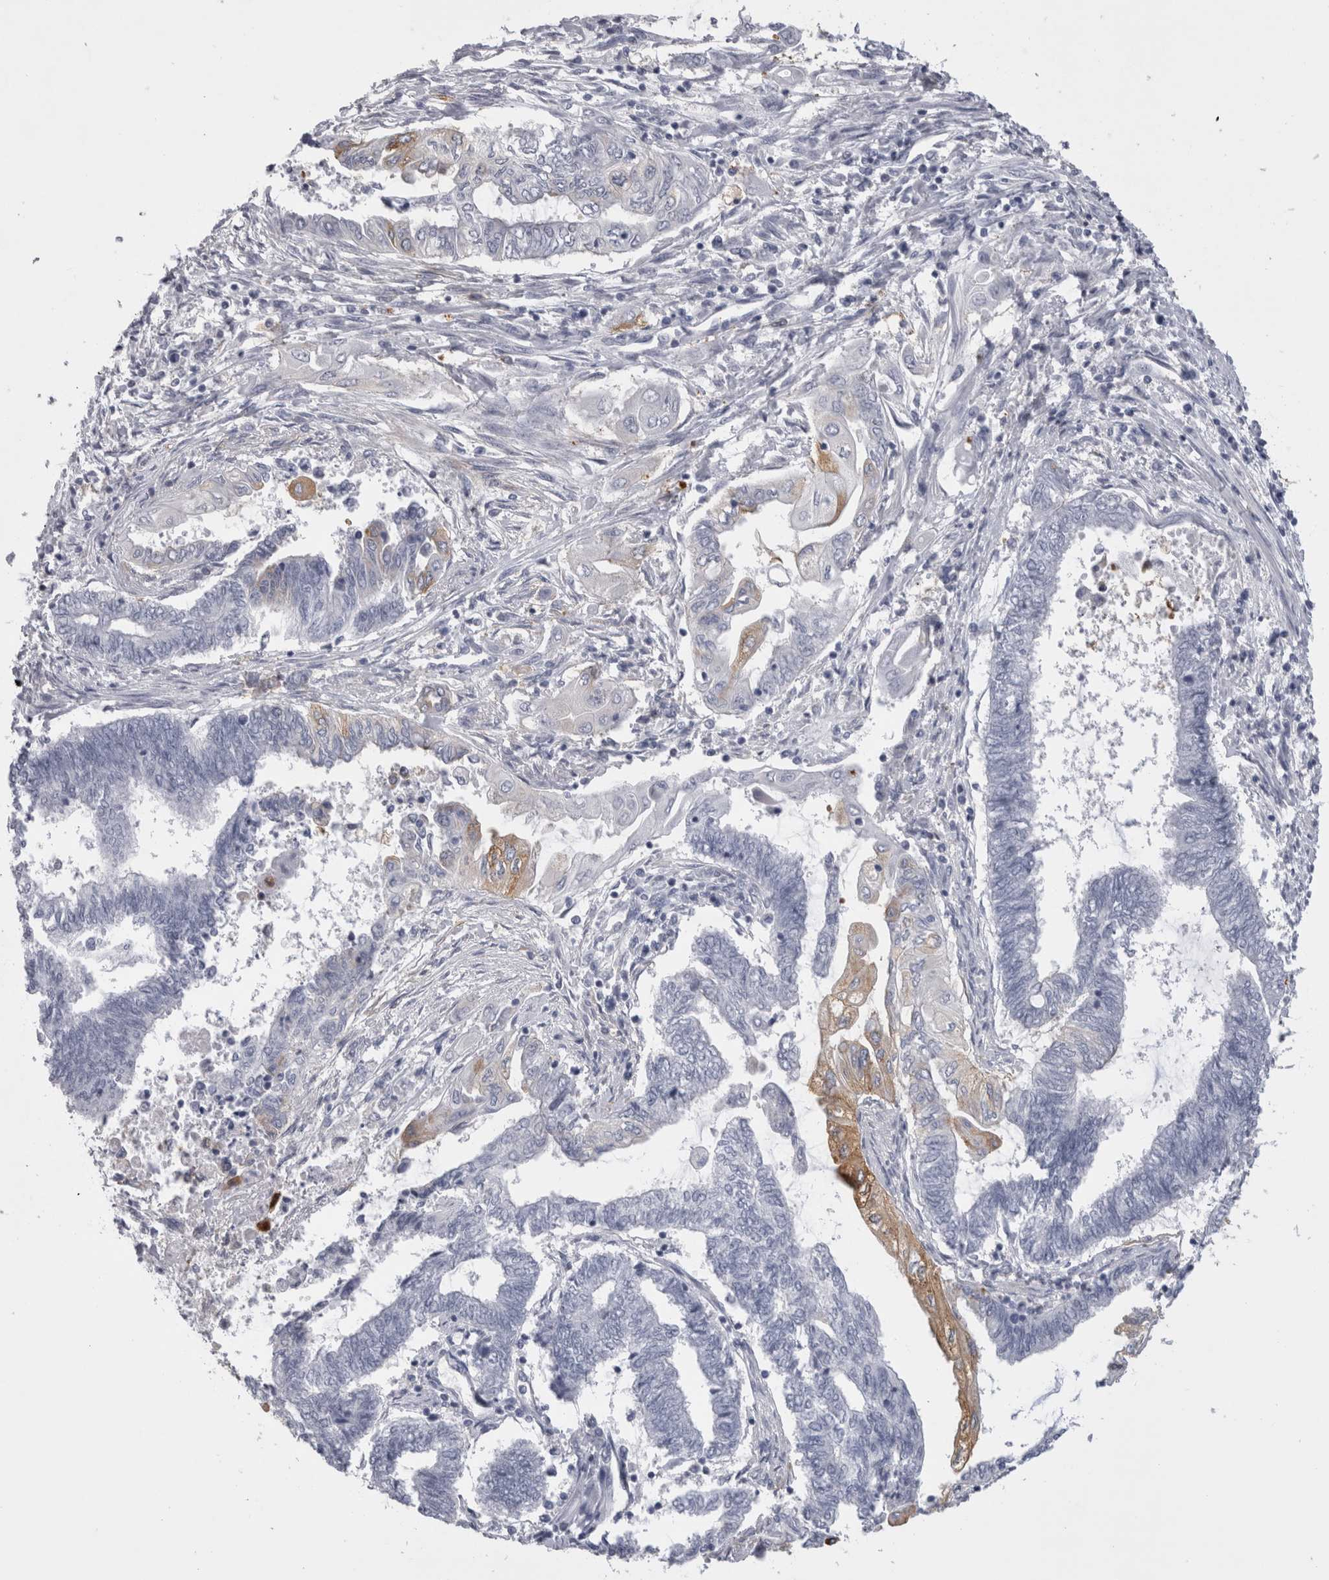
{"staining": {"intensity": "moderate", "quantity": "<25%", "location": "cytoplasmic/membranous"}, "tissue": "endometrial cancer", "cell_type": "Tumor cells", "image_type": "cancer", "snomed": [{"axis": "morphology", "description": "Adenocarcinoma, NOS"}, {"axis": "topography", "description": "Uterus"}, {"axis": "topography", "description": "Endometrium"}], "caption": "This is a photomicrograph of immunohistochemistry (IHC) staining of endometrial cancer (adenocarcinoma), which shows moderate expression in the cytoplasmic/membranous of tumor cells.", "gene": "ATXN3", "patient": {"sex": "female", "age": 70}}